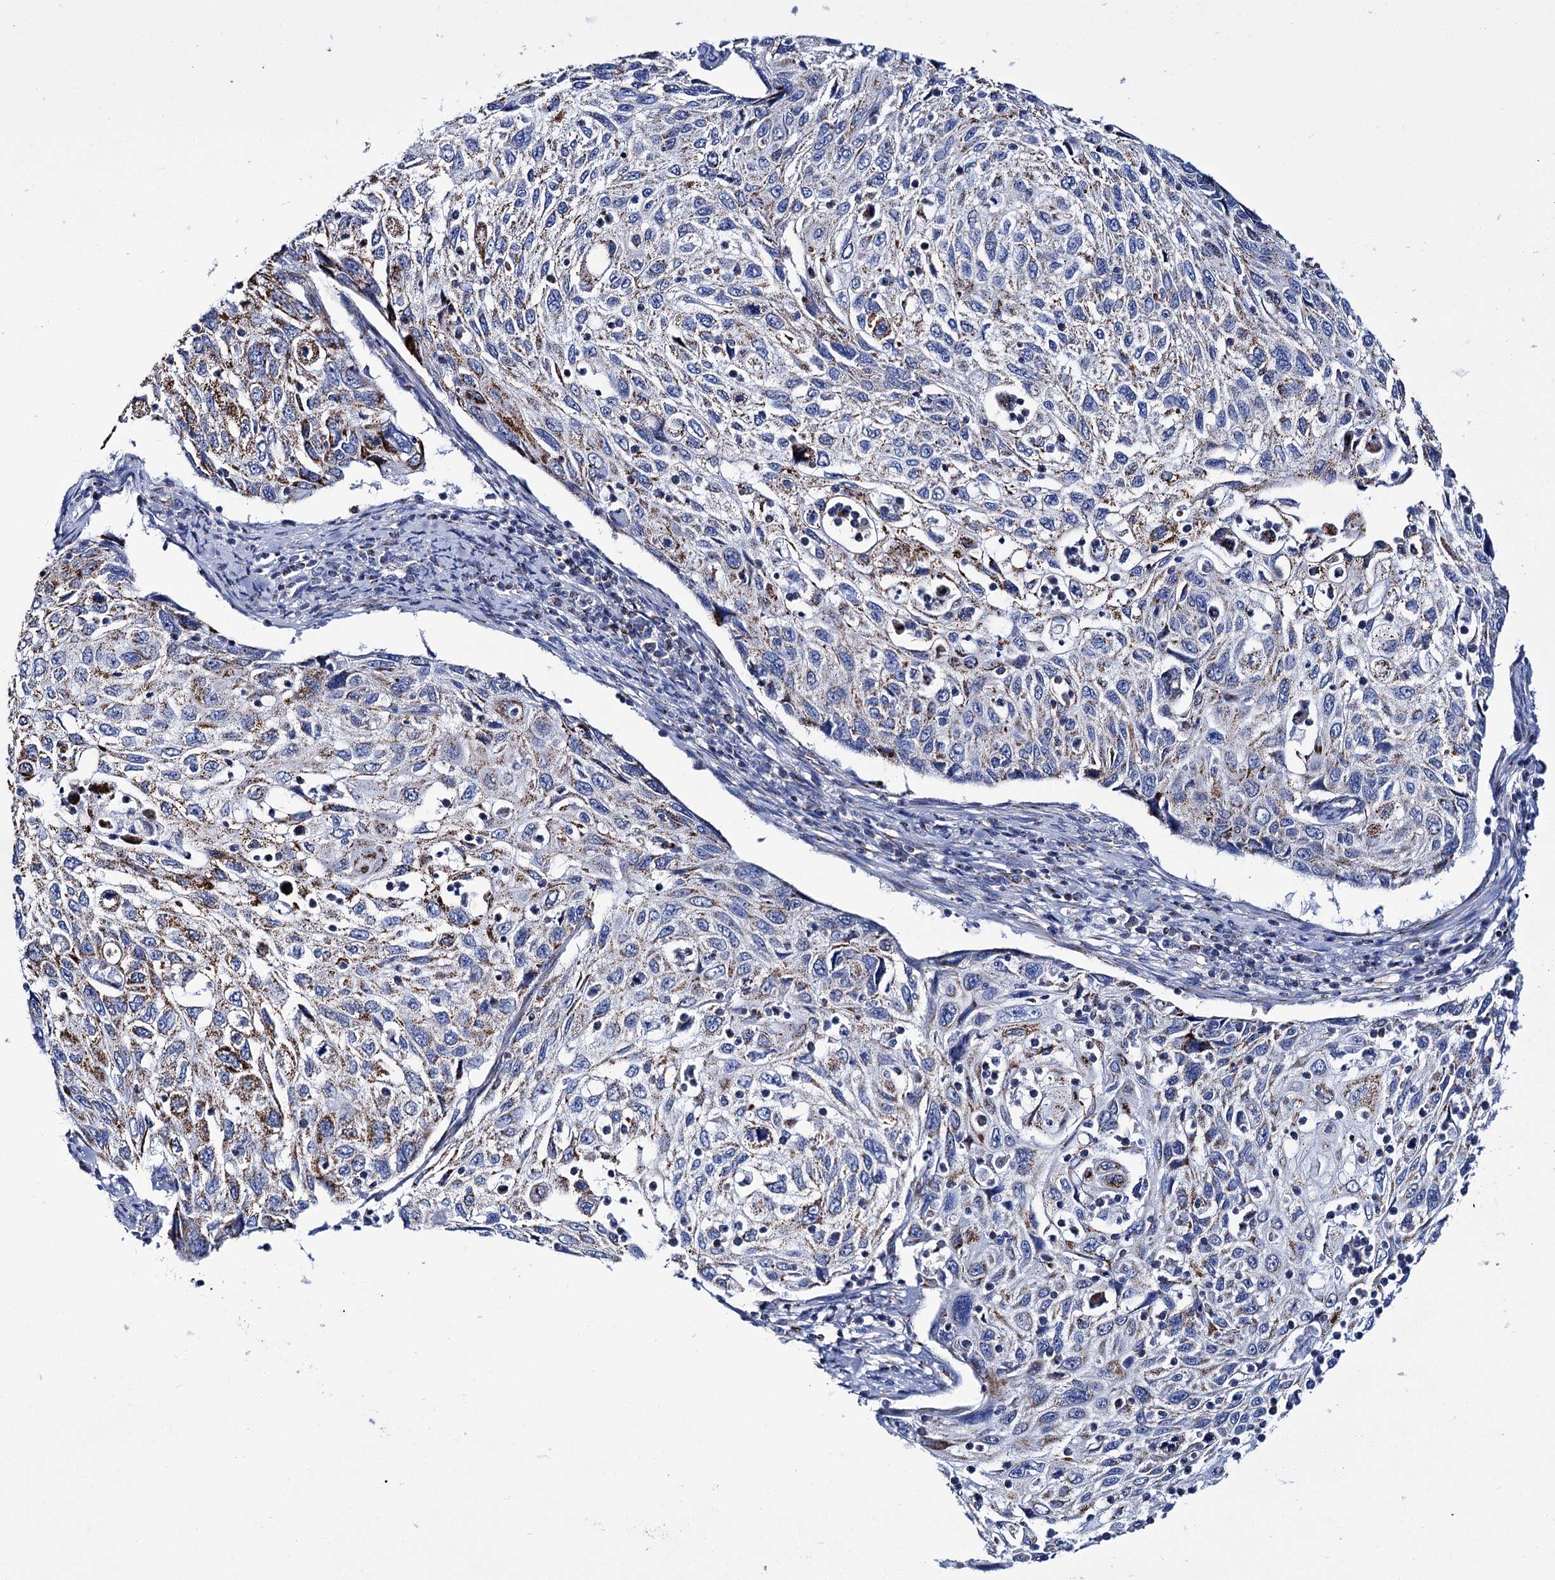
{"staining": {"intensity": "moderate", "quantity": ">75%", "location": "cytoplasmic/membranous"}, "tissue": "cervical cancer", "cell_type": "Tumor cells", "image_type": "cancer", "snomed": [{"axis": "morphology", "description": "Squamous cell carcinoma, NOS"}, {"axis": "topography", "description": "Cervix"}], "caption": "DAB immunohistochemical staining of human cervical squamous cell carcinoma exhibits moderate cytoplasmic/membranous protein positivity in approximately >75% of tumor cells.", "gene": "UBASH3B", "patient": {"sex": "female", "age": 70}}